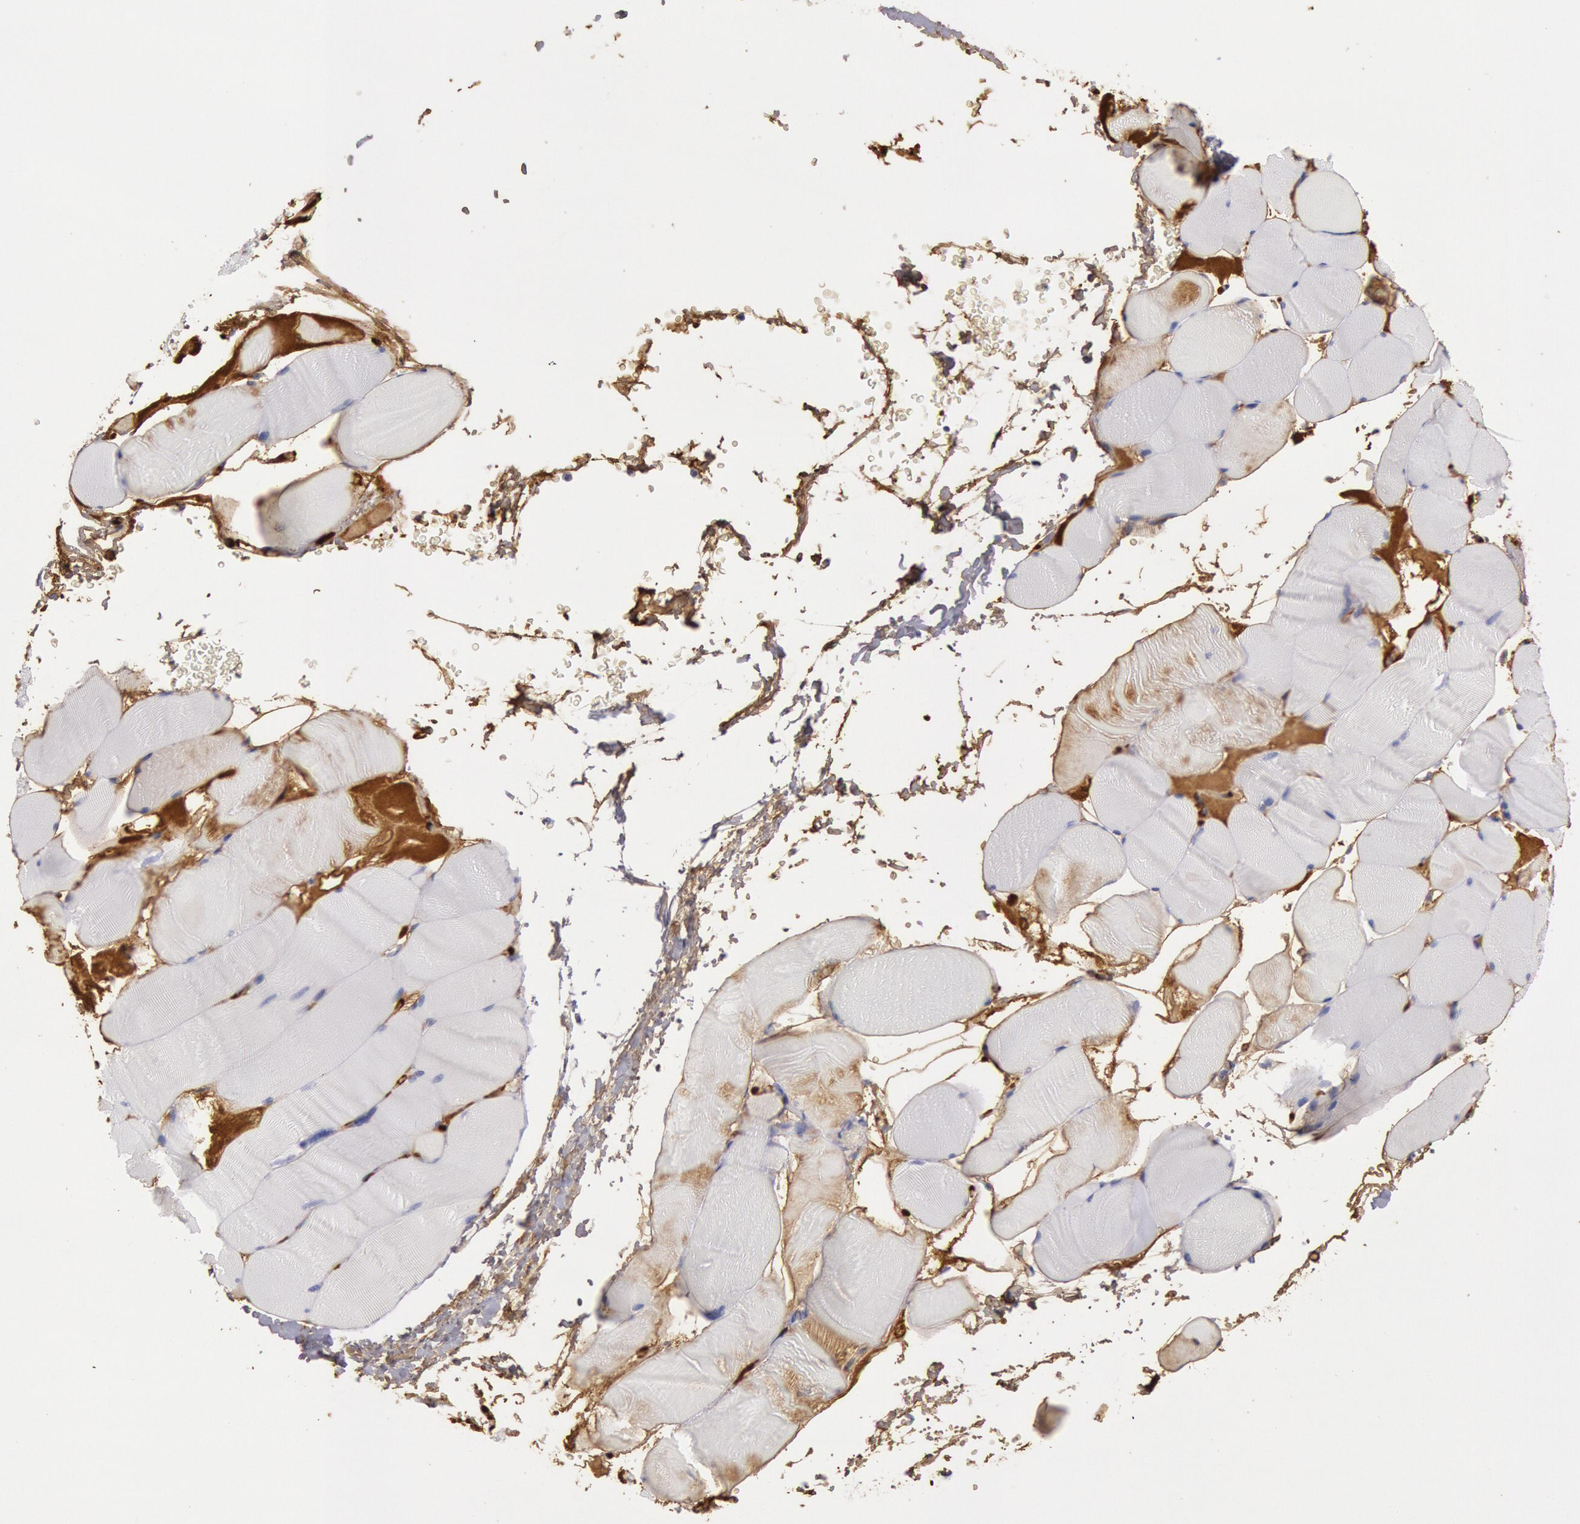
{"staining": {"intensity": "negative", "quantity": "none", "location": "none"}, "tissue": "skeletal muscle", "cell_type": "Myocytes", "image_type": "normal", "snomed": [{"axis": "morphology", "description": "Normal tissue, NOS"}, {"axis": "topography", "description": "Skeletal muscle"}], "caption": "High power microscopy histopathology image of an immunohistochemistry micrograph of benign skeletal muscle, revealing no significant staining in myocytes.", "gene": "IGHA1", "patient": {"sex": "male", "age": 62}}